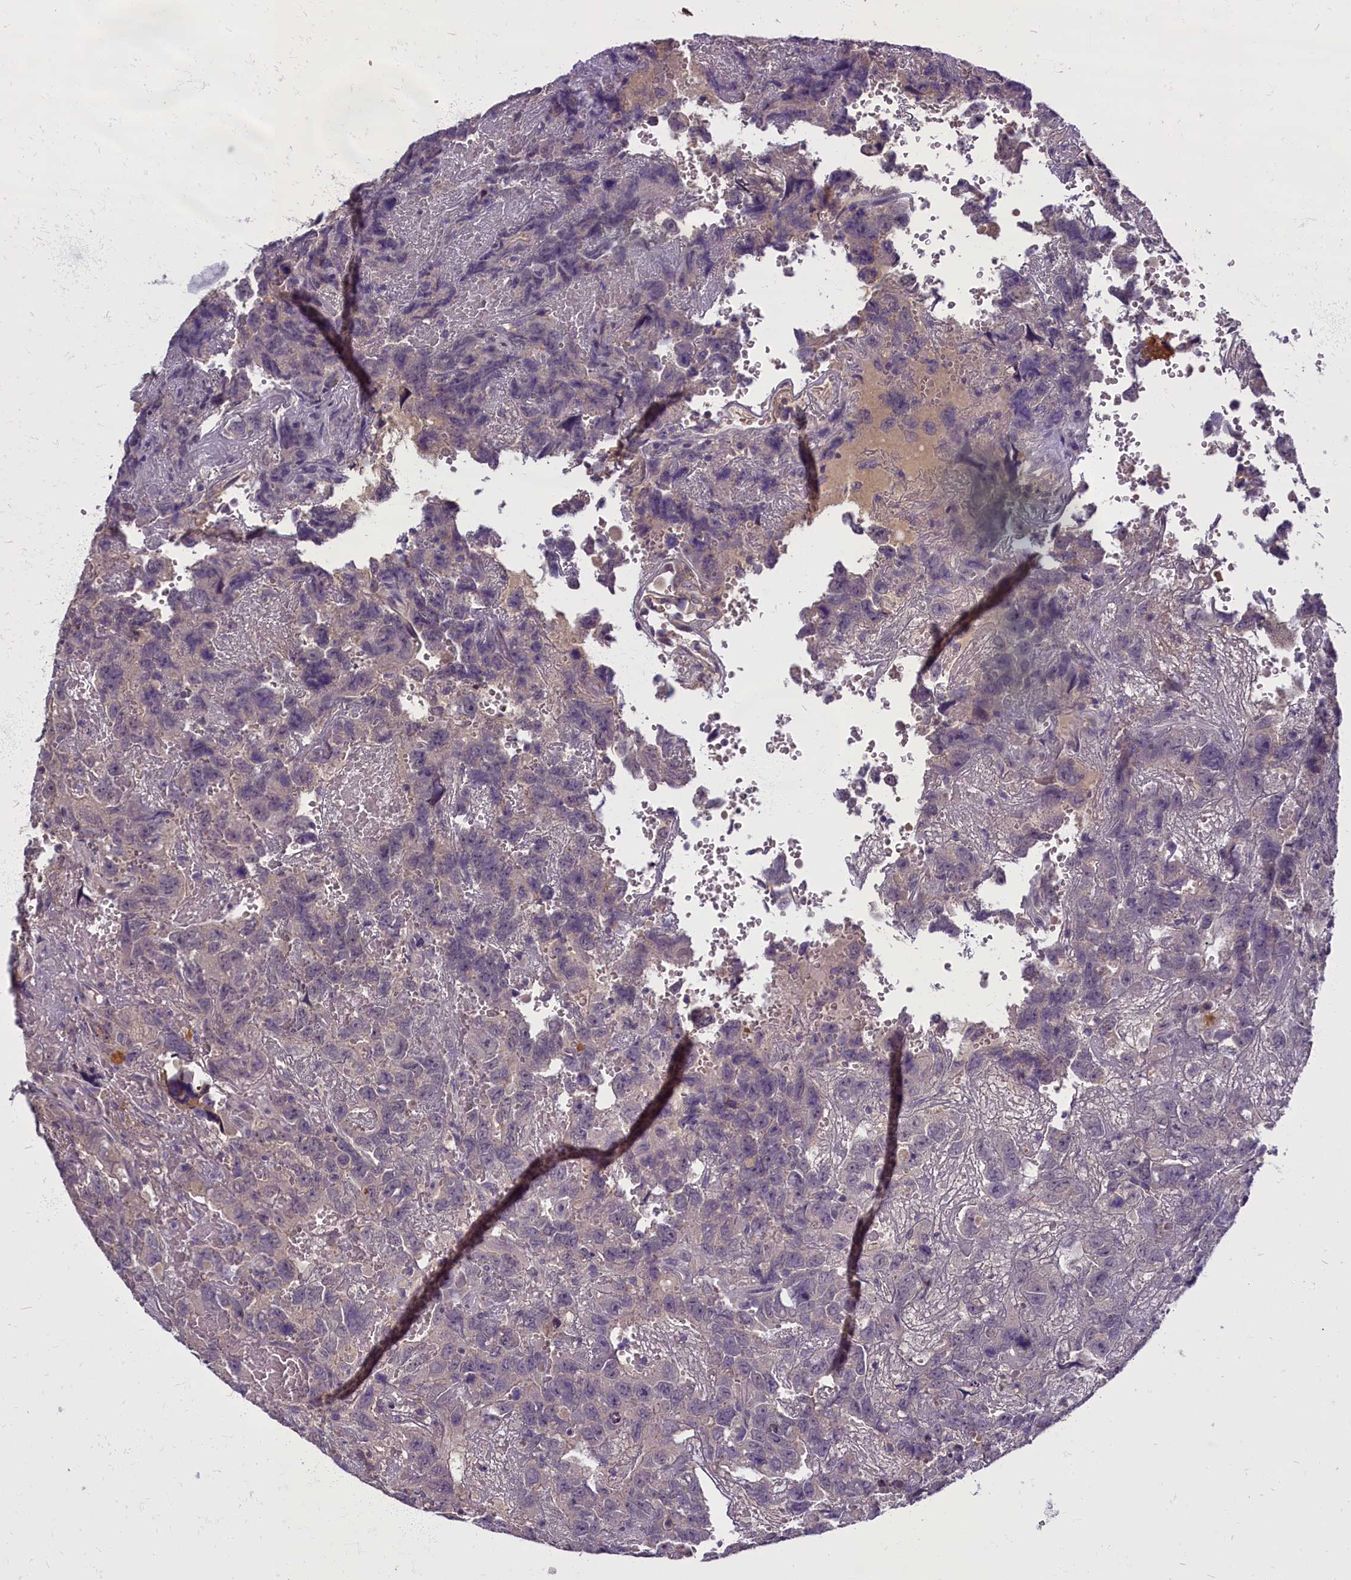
{"staining": {"intensity": "negative", "quantity": "none", "location": "none"}, "tissue": "testis cancer", "cell_type": "Tumor cells", "image_type": "cancer", "snomed": [{"axis": "morphology", "description": "Carcinoma, Embryonal, NOS"}, {"axis": "topography", "description": "Testis"}], "caption": "Protein analysis of testis embryonal carcinoma shows no significant positivity in tumor cells.", "gene": "SV2C", "patient": {"sex": "male", "age": 45}}